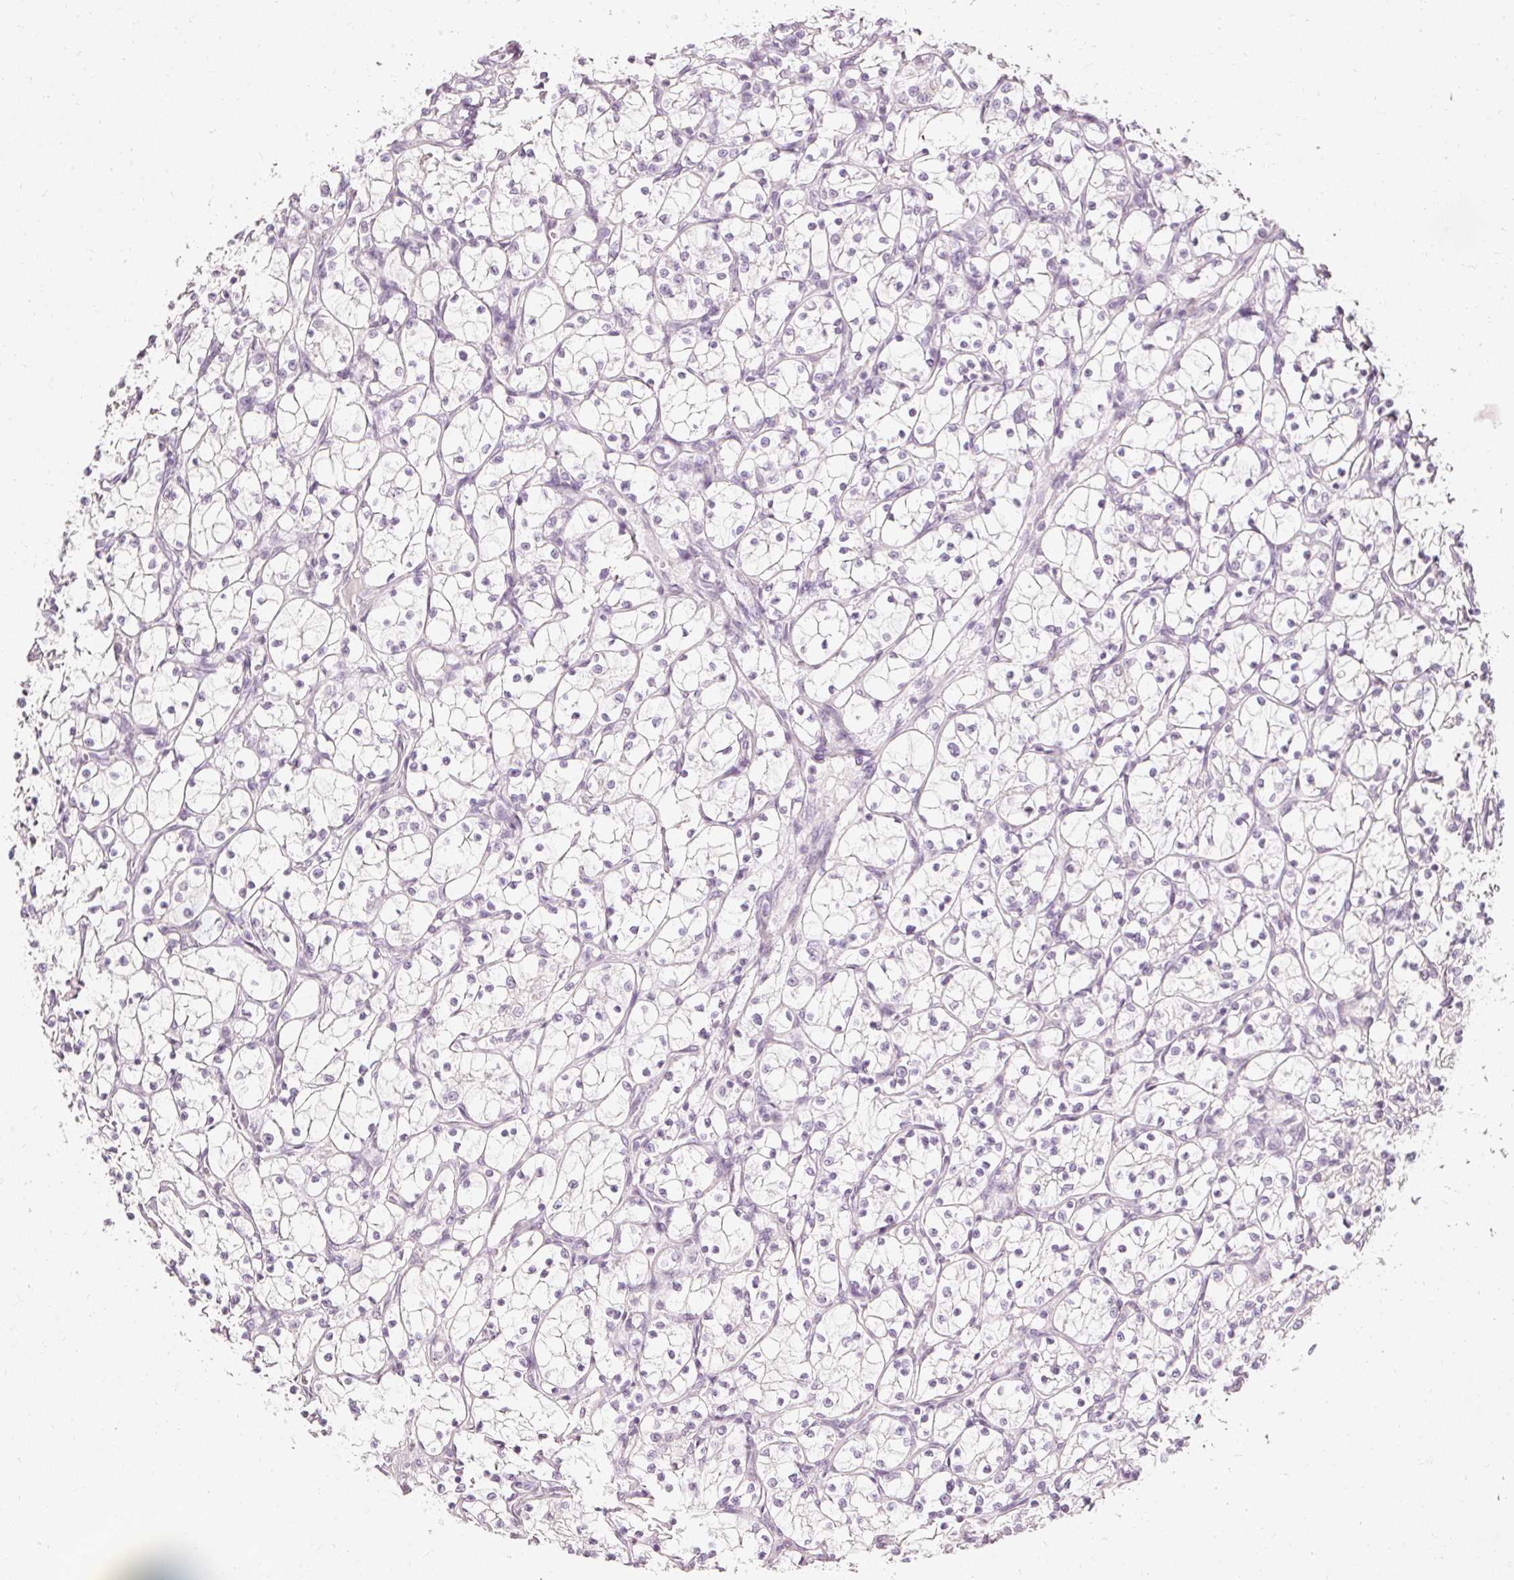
{"staining": {"intensity": "negative", "quantity": "none", "location": "none"}, "tissue": "renal cancer", "cell_type": "Tumor cells", "image_type": "cancer", "snomed": [{"axis": "morphology", "description": "Adenocarcinoma, NOS"}, {"axis": "topography", "description": "Kidney"}], "caption": "A high-resolution micrograph shows immunohistochemistry (IHC) staining of renal adenocarcinoma, which reveals no significant expression in tumor cells.", "gene": "ELAVL3", "patient": {"sex": "female", "age": 69}}